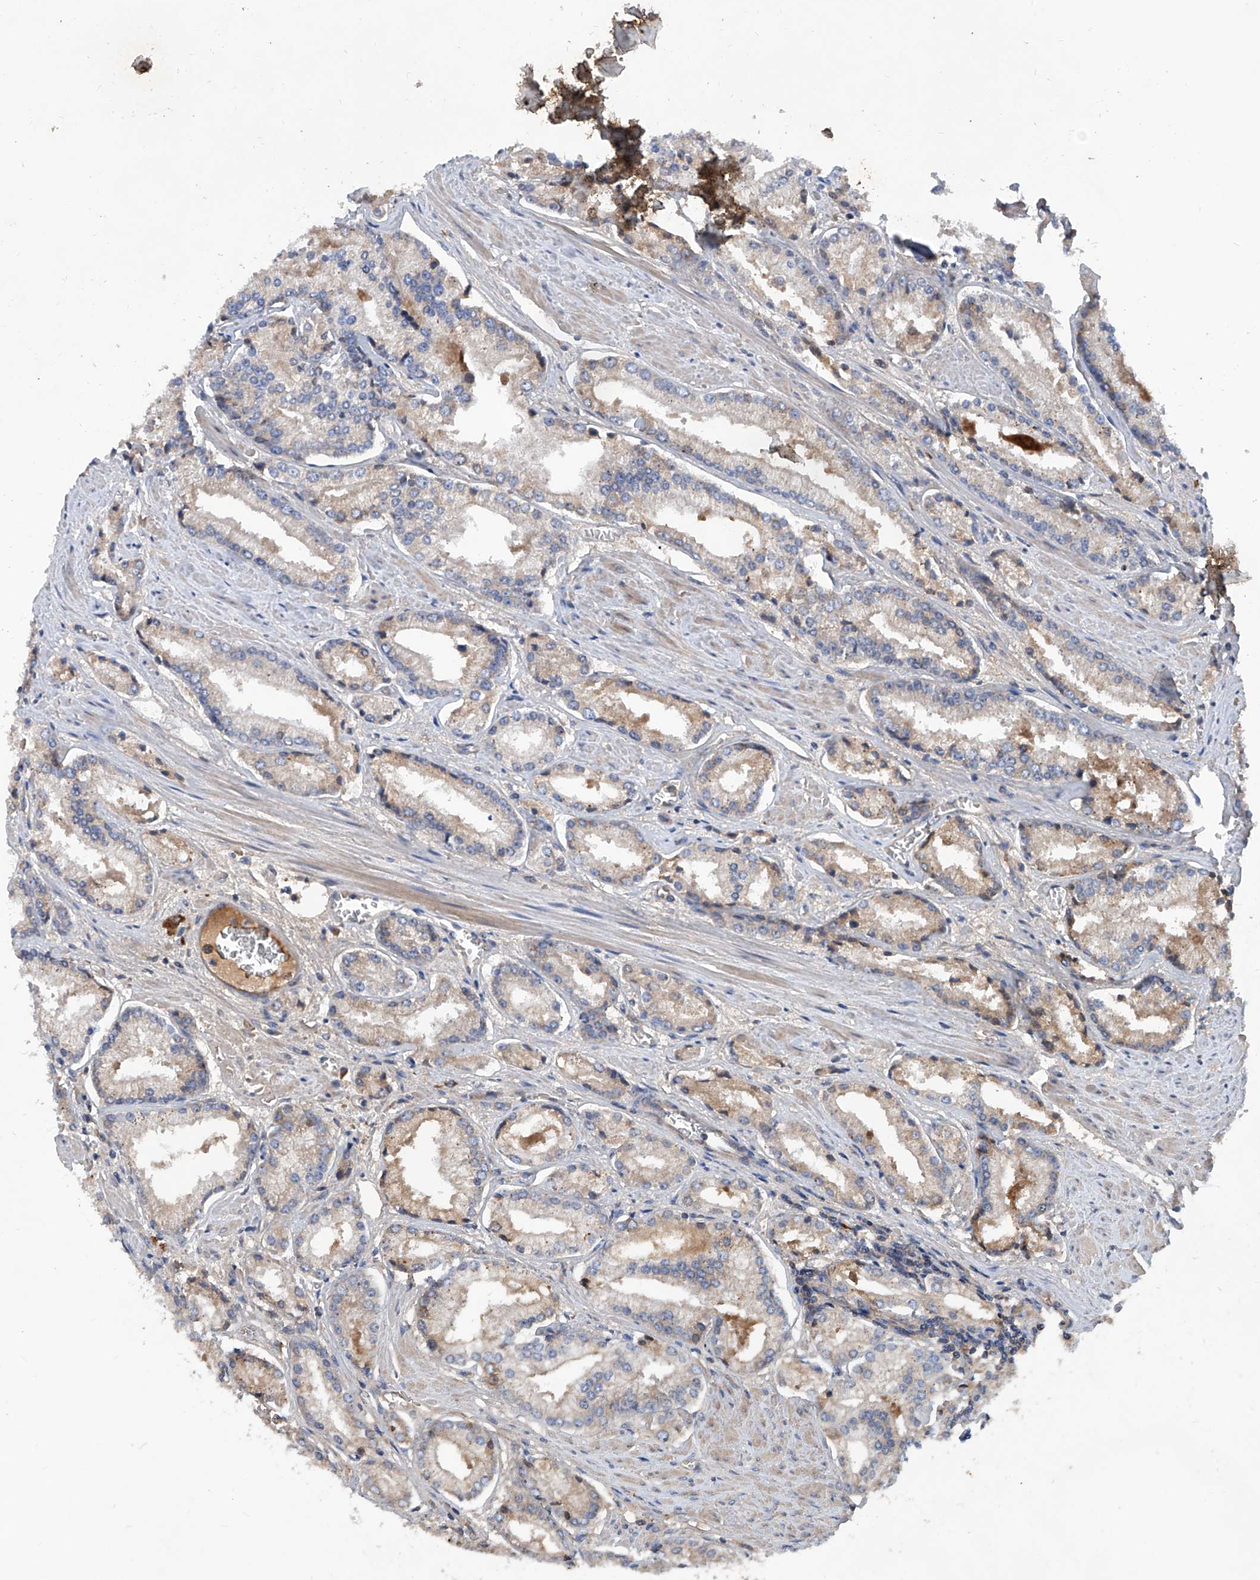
{"staining": {"intensity": "weak", "quantity": "<25%", "location": "cytoplasmic/membranous"}, "tissue": "prostate cancer", "cell_type": "Tumor cells", "image_type": "cancer", "snomed": [{"axis": "morphology", "description": "Adenocarcinoma, Low grade"}, {"axis": "topography", "description": "Prostate"}], "caption": "There is no significant expression in tumor cells of prostate cancer.", "gene": "ASCC3", "patient": {"sex": "male", "age": 54}}